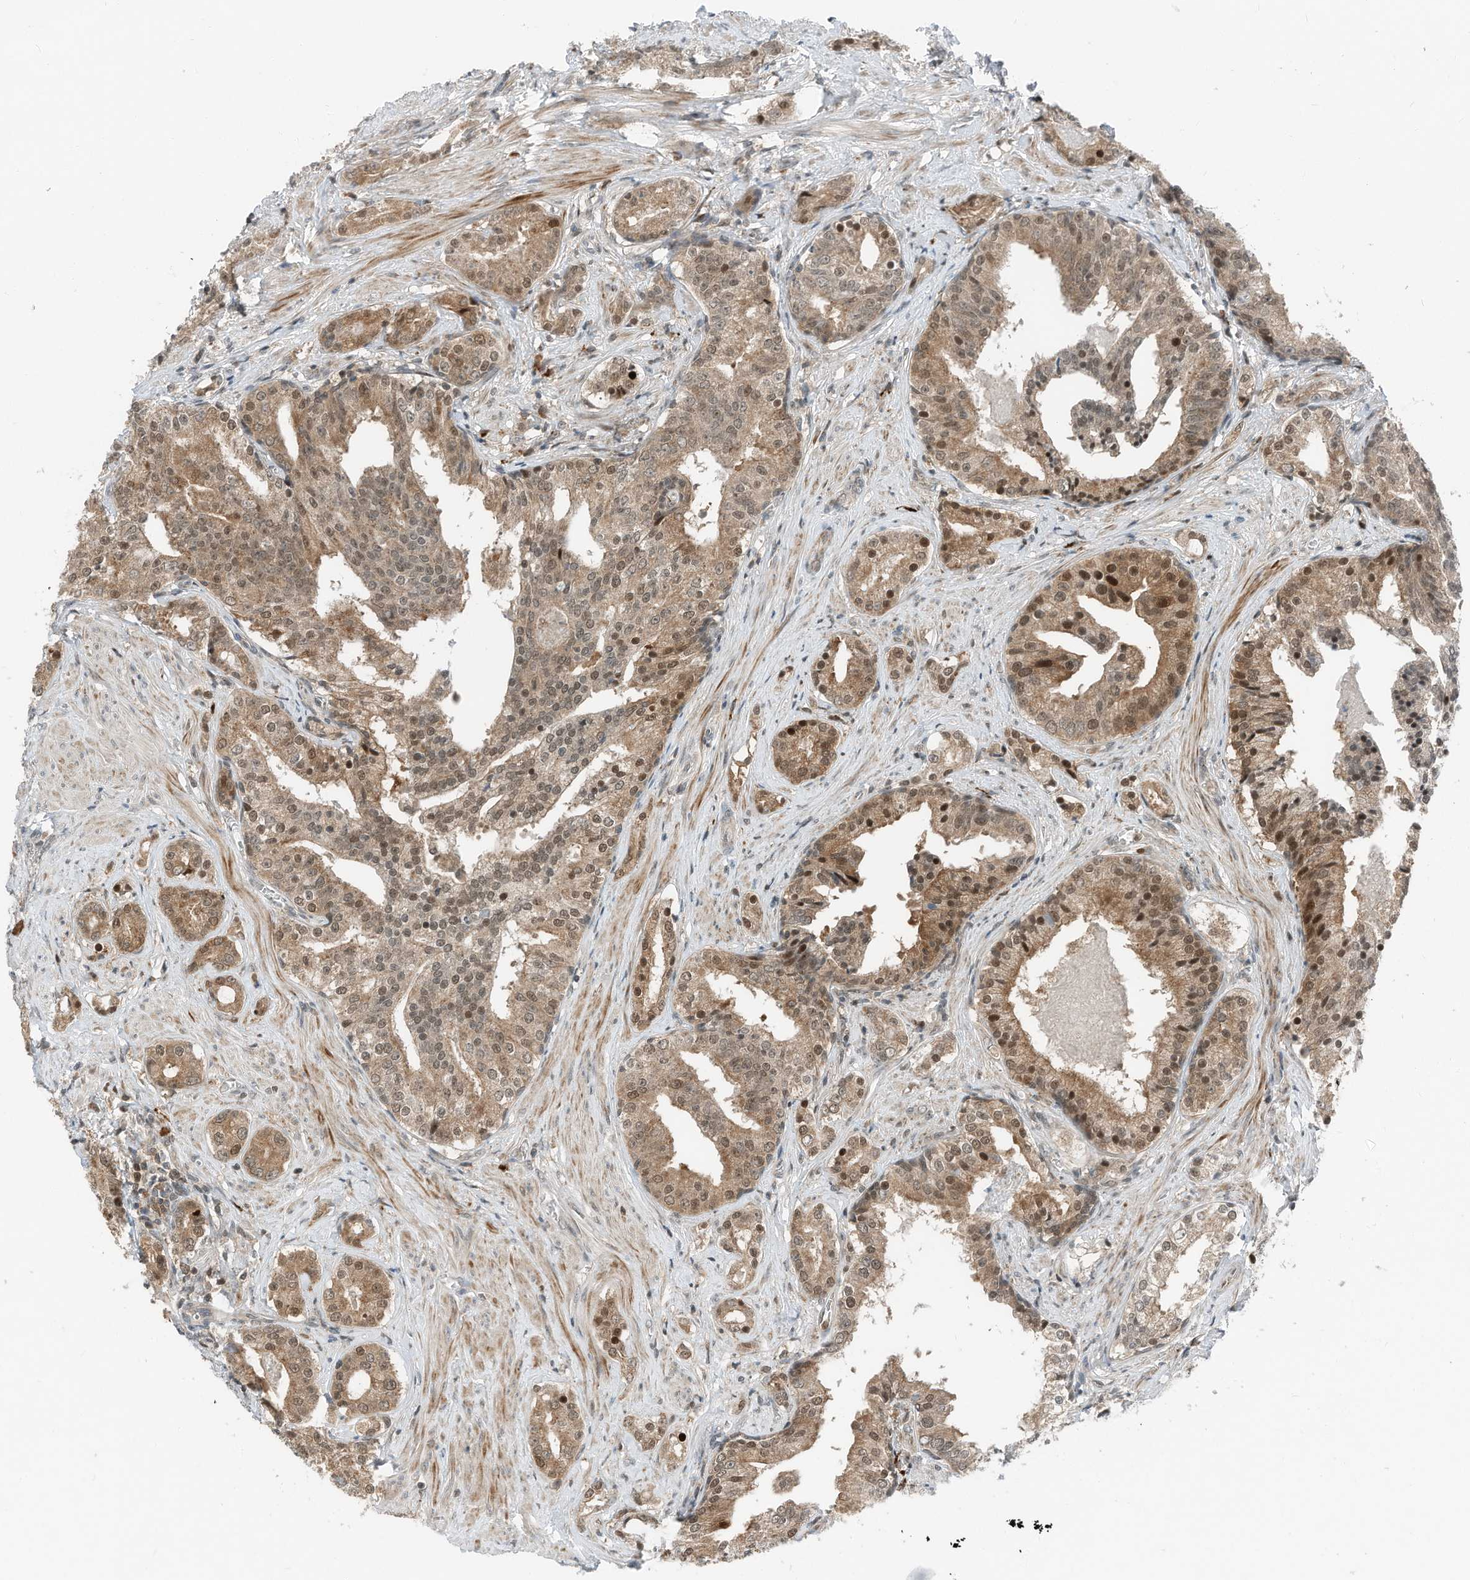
{"staining": {"intensity": "moderate", "quantity": ">75%", "location": "cytoplasmic/membranous,nuclear"}, "tissue": "prostate cancer", "cell_type": "Tumor cells", "image_type": "cancer", "snomed": [{"axis": "morphology", "description": "Adenocarcinoma, High grade"}, {"axis": "topography", "description": "Prostate"}], "caption": "Human prostate high-grade adenocarcinoma stained with a protein marker shows moderate staining in tumor cells.", "gene": "RMND1", "patient": {"sex": "male", "age": 58}}